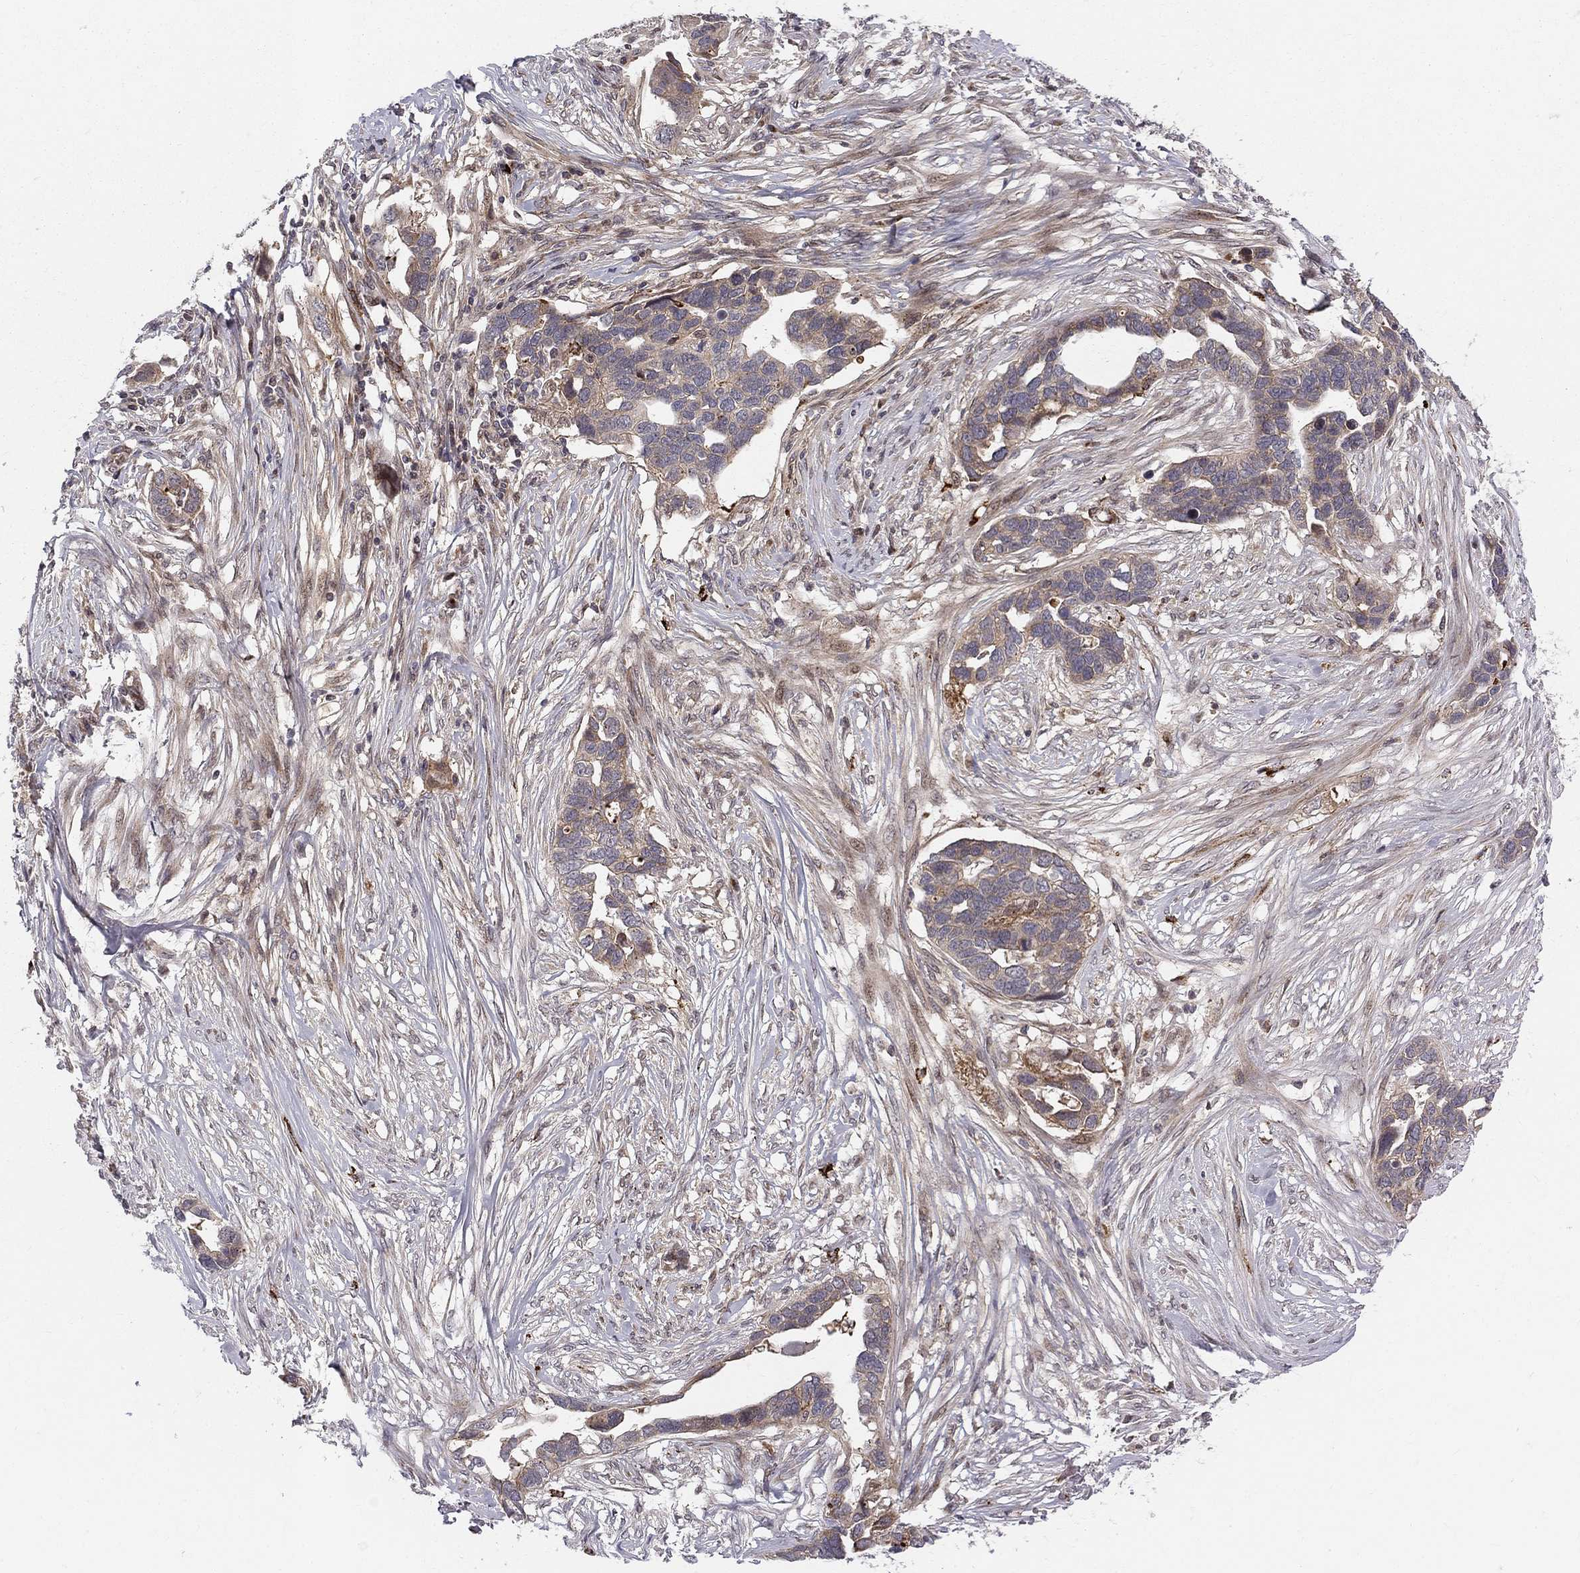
{"staining": {"intensity": "weak", "quantity": "25%-75%", "location": "cytoplasmic/membranous"}, "tissue": "ovarian cancer", "cell_type": "Tumor cells", "image_type": "cancer", "snomed": [{"axis": "morphology", "description": "Cystadenocarcinoma, serous, NOS"}, {"axis": "topography", "description": "Ovary"}], "caption": "Immunohistochemical staining of human serous cystadenocarcinoma (ovarian) shows low levels of weak cytoplasmic/membranous expression in approximately 25%-75% of tumor cells.", "gene": "WDR19", "patient": {"sex": "female", "age": 54}}